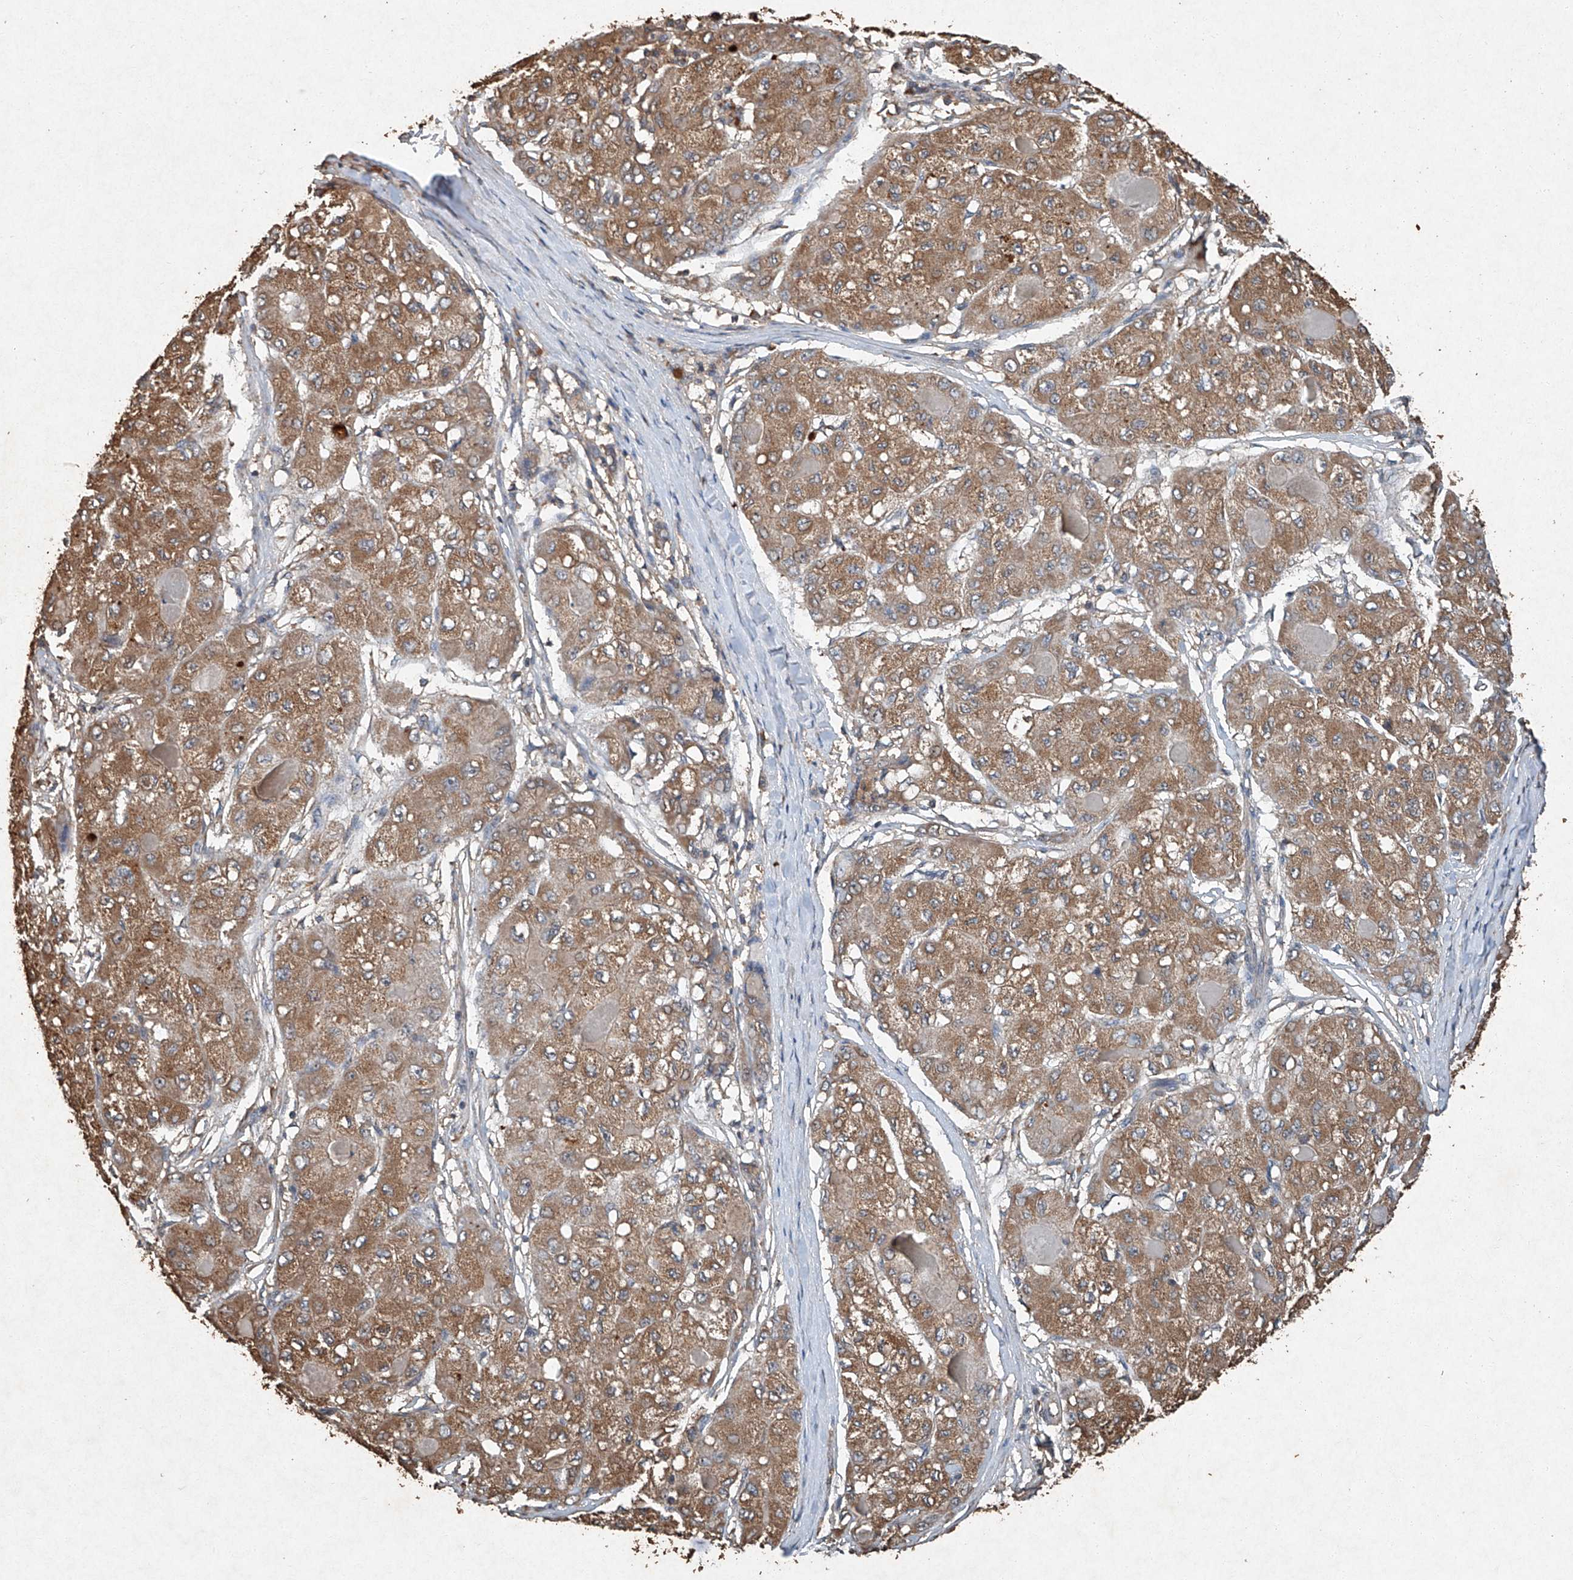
{"staining": {"intensity": "moderate", "quantity": ">75%", "location": "cytoplasmic/membranous"}, "tissue": "liver cancer", "cell_type": "Tumor cells", "image_type": "cancer", "snomed": [{"axis": "morphology", "description": "Carcinoma, Hepatocellular, NOS"}, {"axis": "topography", "description": "Liver"}], "caption": "Protein staining of liver hepatocellular carcinoma tissue reveals moderate cytoplasmic/membranous expression in approximately >75% of tumor cells.", "gene": "STK3", "patient": {"sex": "male", "age": 80}}